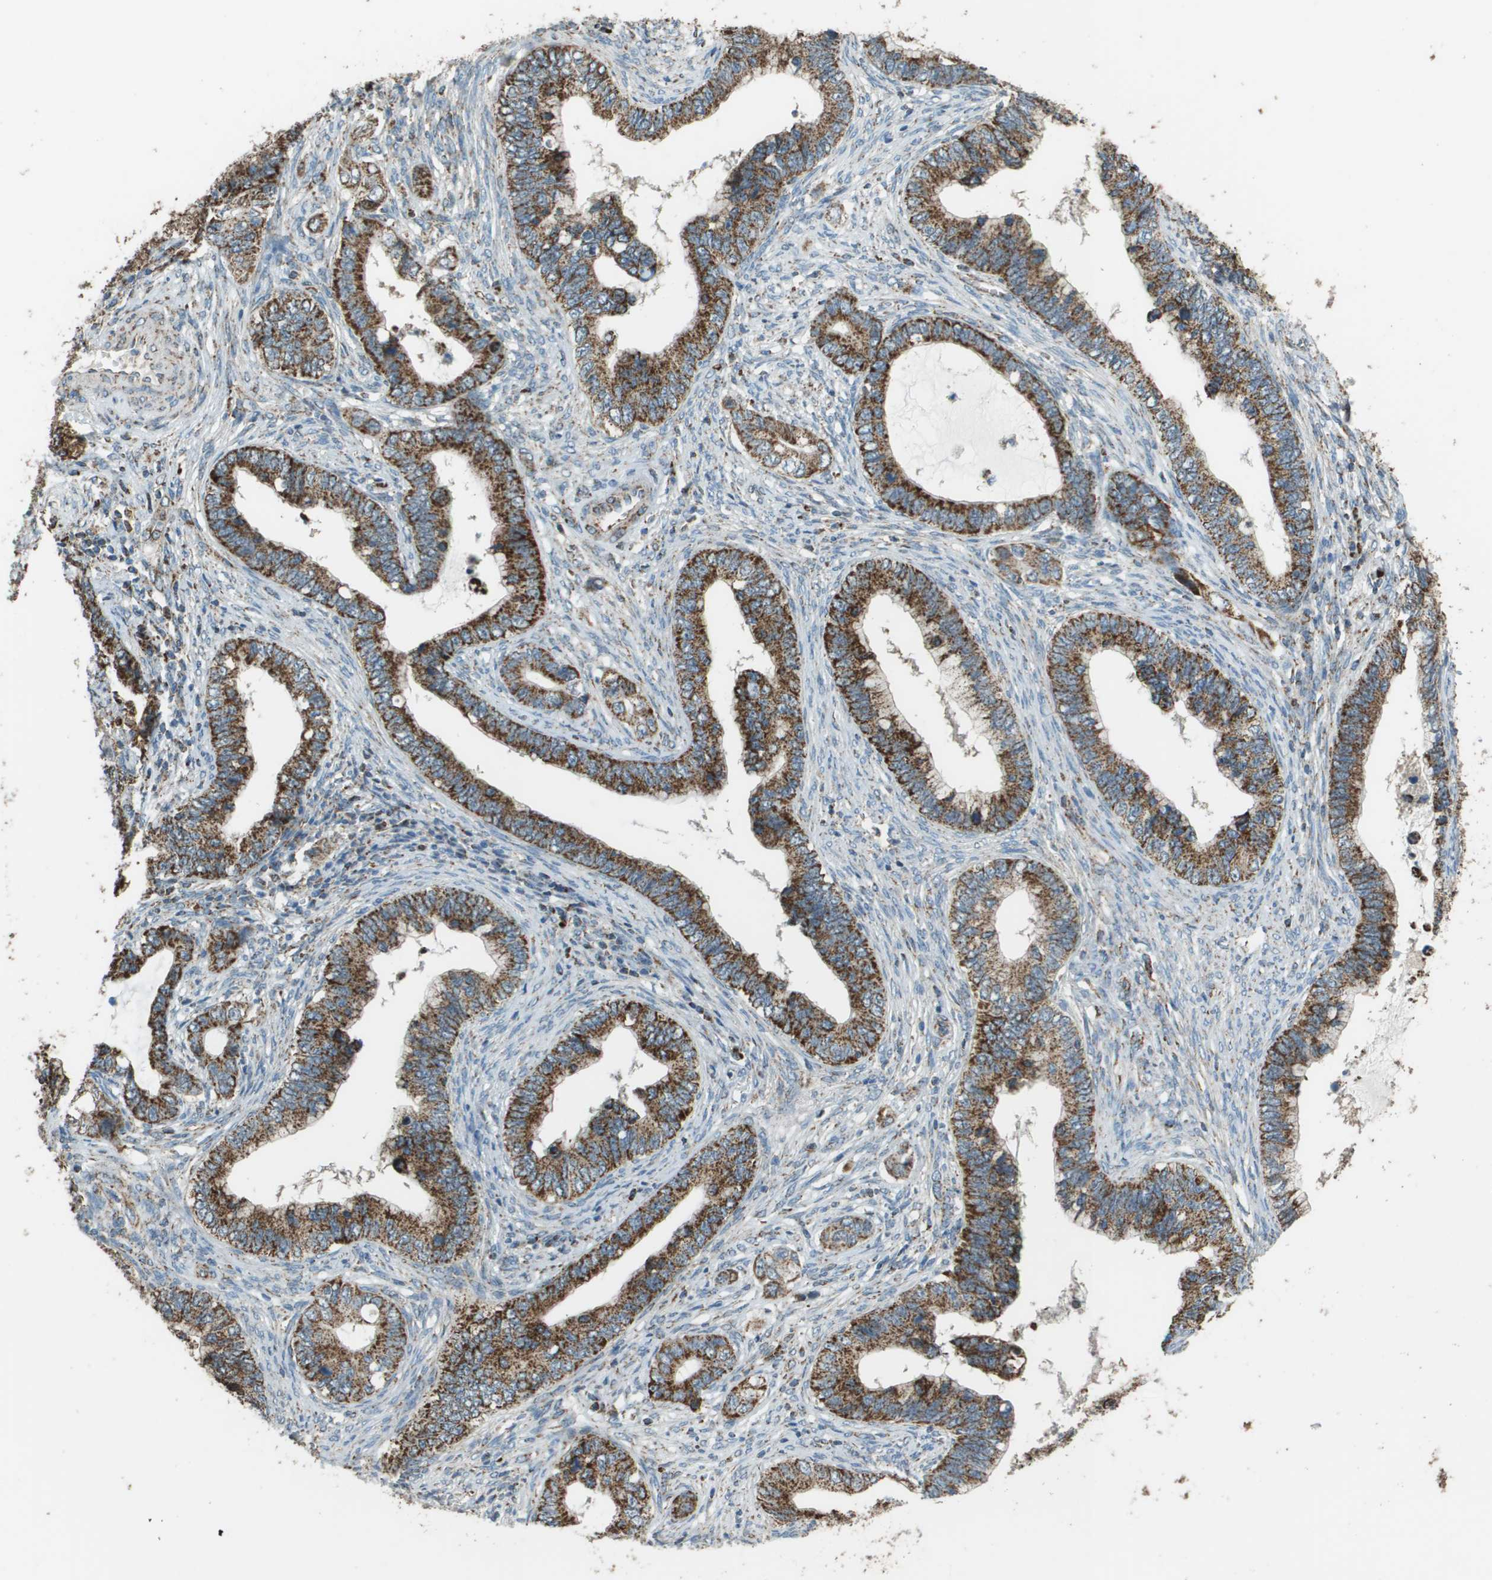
{"staining": {"intensity": "moderate", "quantity": ">75%", "location": "cytoplasmic/membranous"}, "tissue": "cervical cancer", "cell_type": "Tumor cells", "image_type": "cancer", "snomed": [{"axis": "morphology", "description": "Adenocarcinoma, NOS"}, {"axis": "topography", "description": "Cervix"}], "caption": "Adenocarcinoma (cervical) stained with a brown dye exhibits moderate cytoplasmic/membranous positive staining in about >75% of tumor cells.", "gene": "FH", "patient": {"sex": "female", "age": 44}}